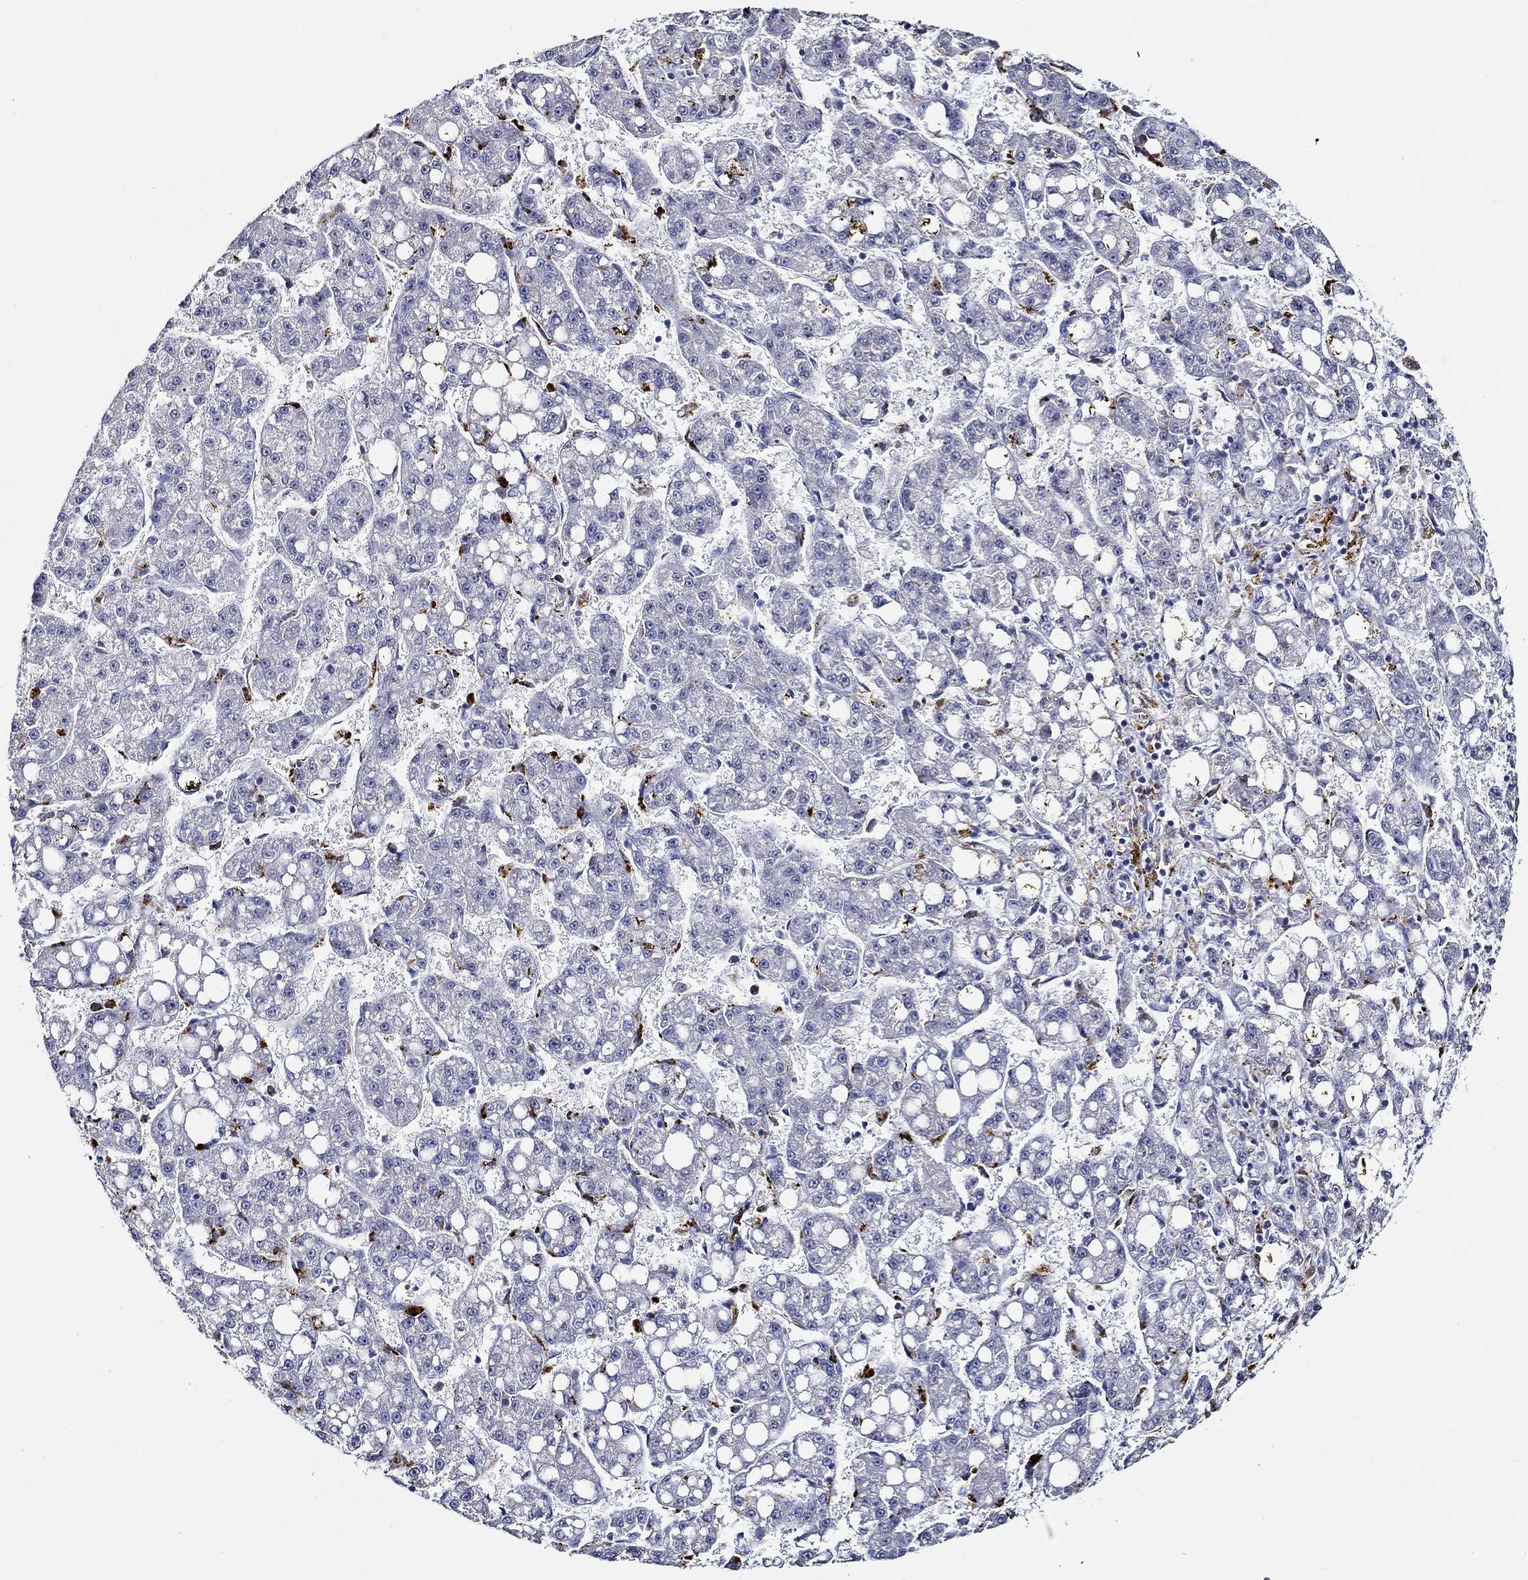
{"staining": {"intensity": "negative", "quantity": "none", "location": "none"}, "tissue": "liver cancer", "cell_type": "Tumor cells", "image_type": "cancer", "snomed": [{"axis": "morphology", "description": "Carcinoma, Hepatocellular, NOS"}, {"axis": "topography", "description": "Liver"}], "caption": "Image shows no significant protein expression in tumor cells of liver cancer. (DAB (3,3'-diaminobenzidine) IHC, high magnification).", "gene": "GATA2", "patient": {"sex": "female", "age": 65}}